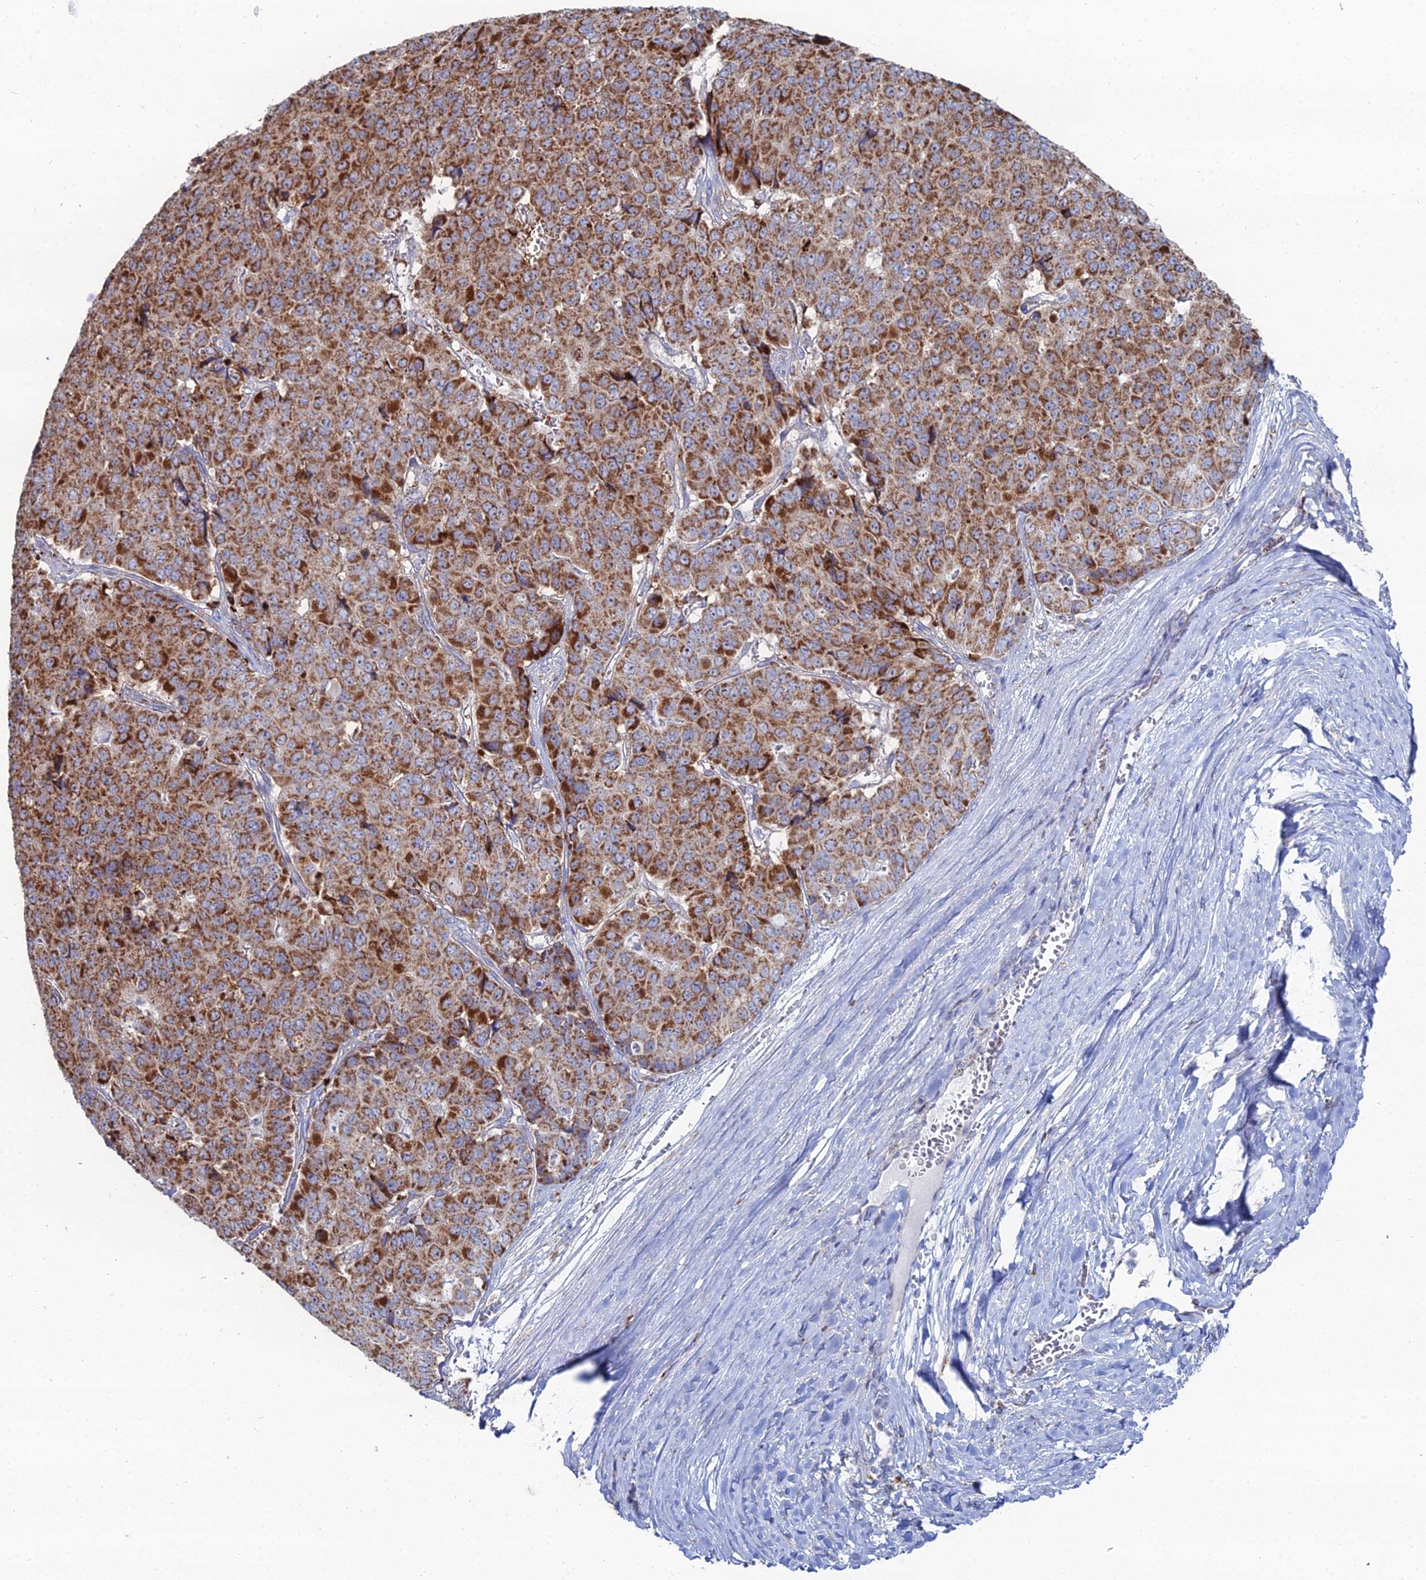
{"staining": {"intensity": "strong", "quantity": ">75%", "location": "cytoplasmic/membranous"}, "tissue": "pancreatic cancer", "cell_type": "Tumor cells", "image_type": "cancer", "snomed": [{"axis": "morphology", "description": "Adenocarcinoma, NOS"}, {"axis": "topography", "description": "Pancreas"}], "caption": "Pancreatic adenocarcinoma tissue displays strong cytoplasmic/membranous expression in approximately >75% of tumor cells, visualized by immunohistochemistry.", "gene": "MPC1", "patient": {"sex": "male", "age": 50}}